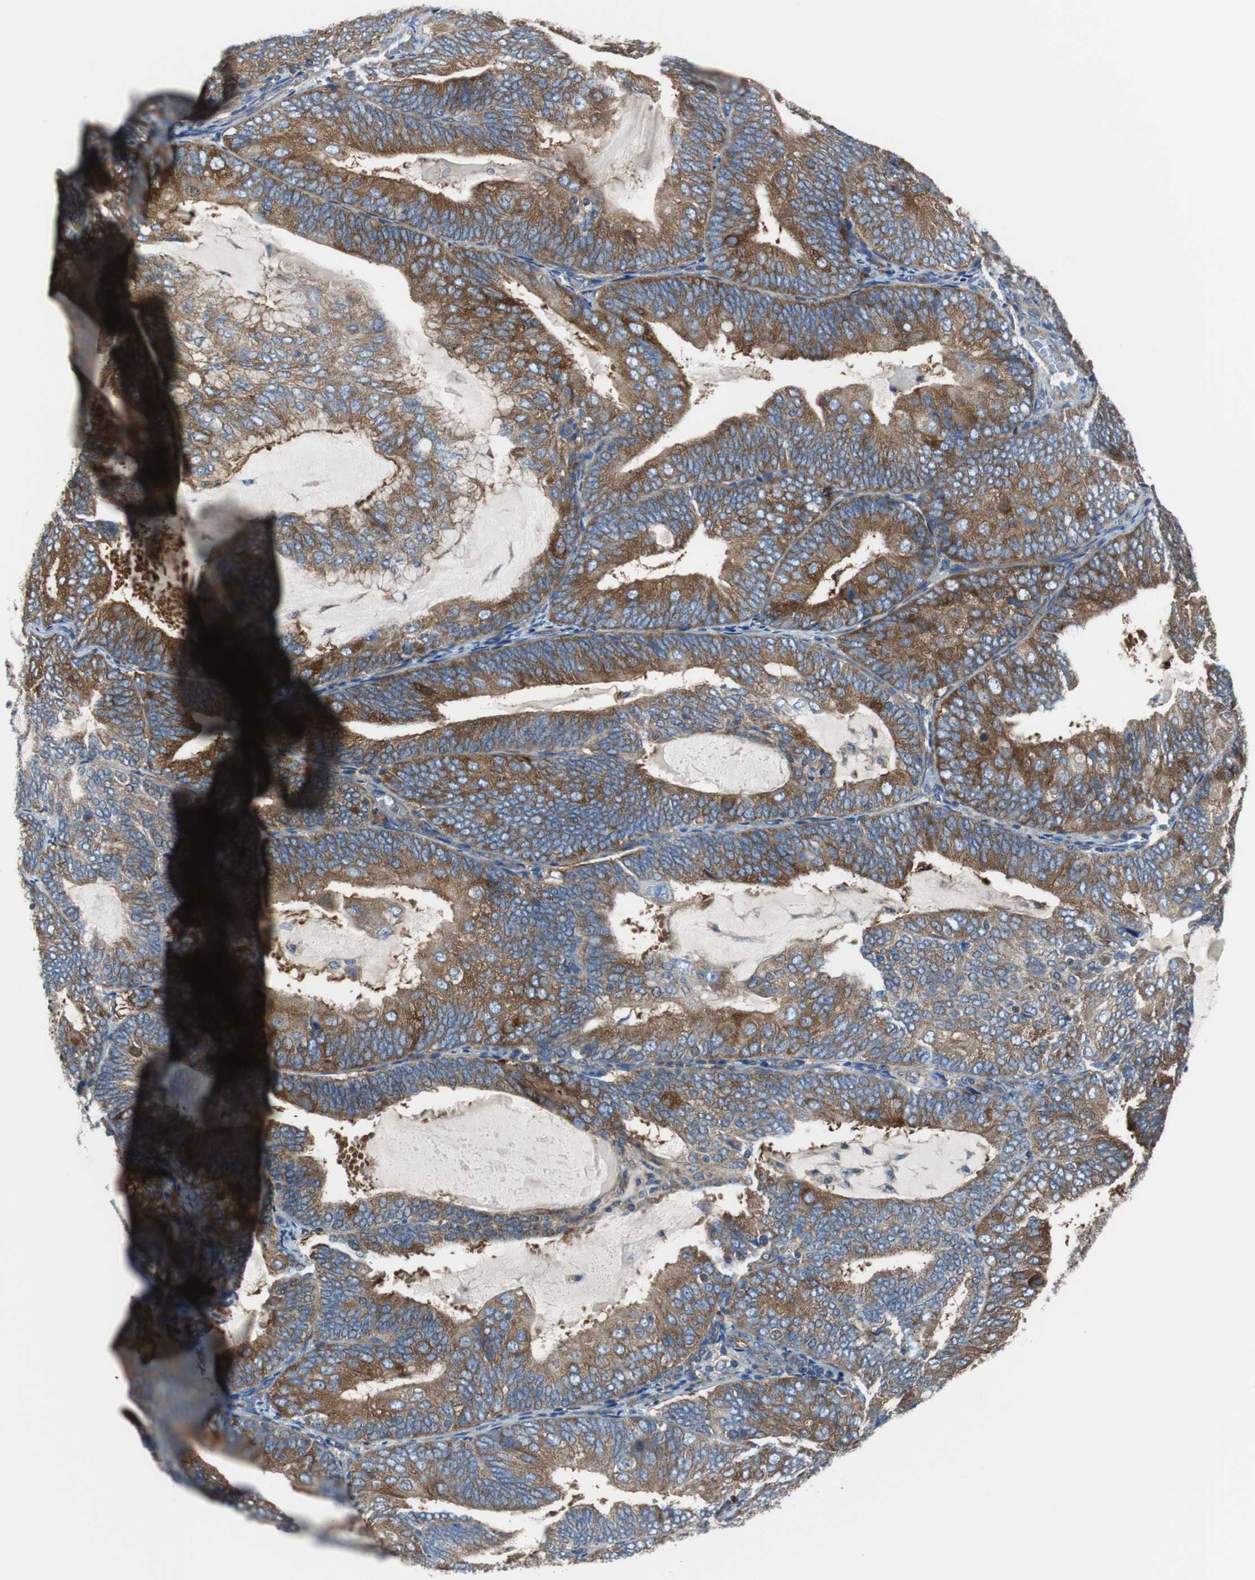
{"staining": {"intensity": "strong", "quantity": ">75%", "location": "cytoplasmic/membranous"}, "tissue": "endometrial cancer", "cell_type": "Tumor cells", "image_type": "cancer", "snomed": [{"axis": "morphology", "description": "Adenocarcinoma, NOS"}, {"axis": "topography", "description": "Endometrium"}], "caption": "A high-resolution image shows IHC staining of endometrial adenocarcinoma, which reveals strong cytoplasmic/membranous expression in approximately >75% of tumor cells. (DAB (3,3'-diaminobenzidine) IHC, brown staining for protein, blue staining for nuclei).", "gene": "BRAF", "patient": {"sex": "female", "age": 81}}